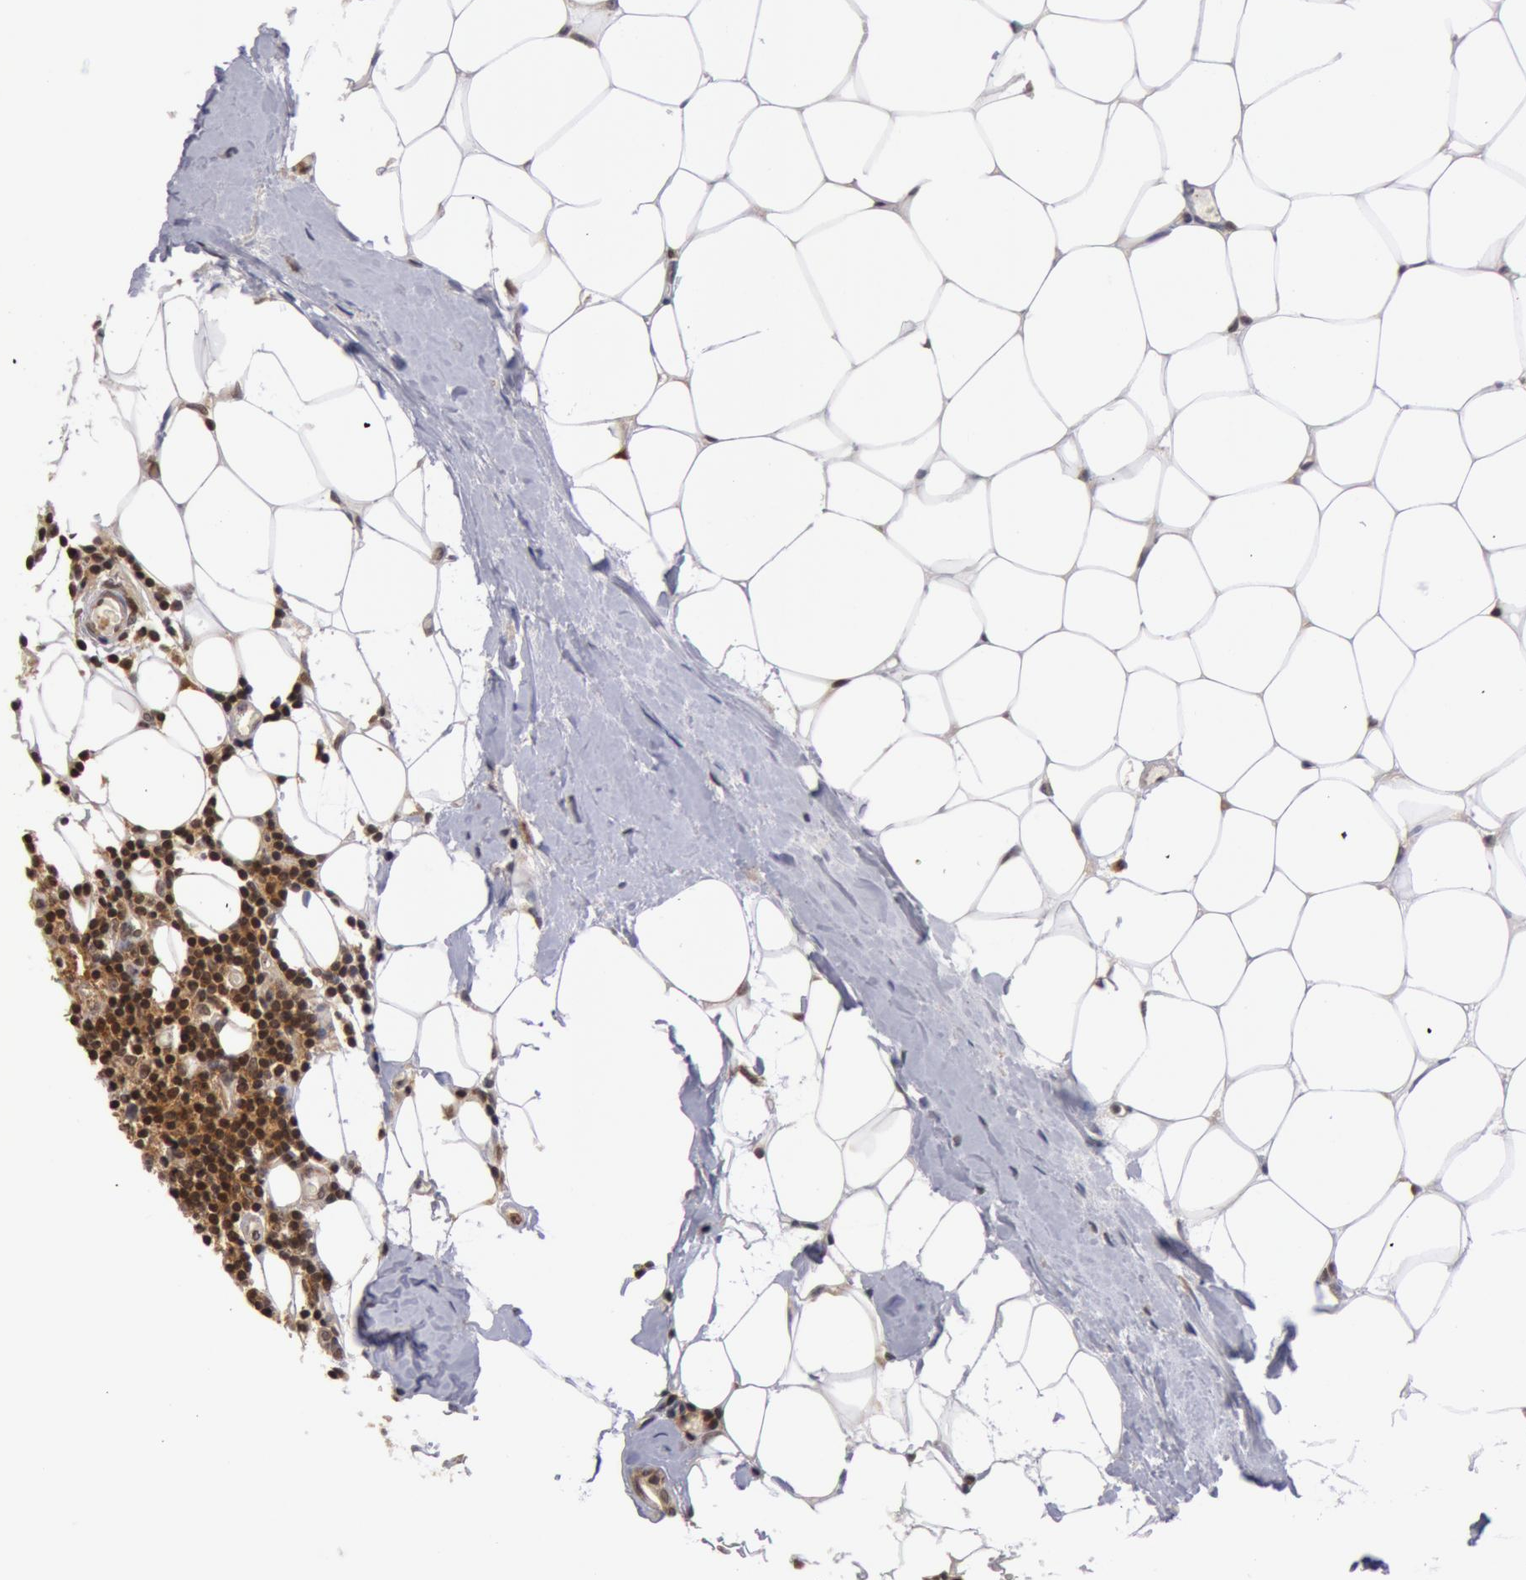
{"staining": {"intensity": "weak", "quantity": "25%-75%", "location": "nuclear"}, "tissue": "breast cancer", "cell_type": "Tumor cells", "image_type": "cancer", "snomed": [{"axis": "morphology", "description": "Duct carcinoma"}, {"axis": "topography", "description": "Breast"}], "caption": "Immunohistochemical staining of breast cancer (infiltrating ductal carcinoma) displays low levels of weak nuclear positivity in approximately 25%-75% of tumor cells. (IHC, brightfield microscopy, high magnification).", "gene": "ZNF350", "patient": {"sex": "female", "age": 68}}